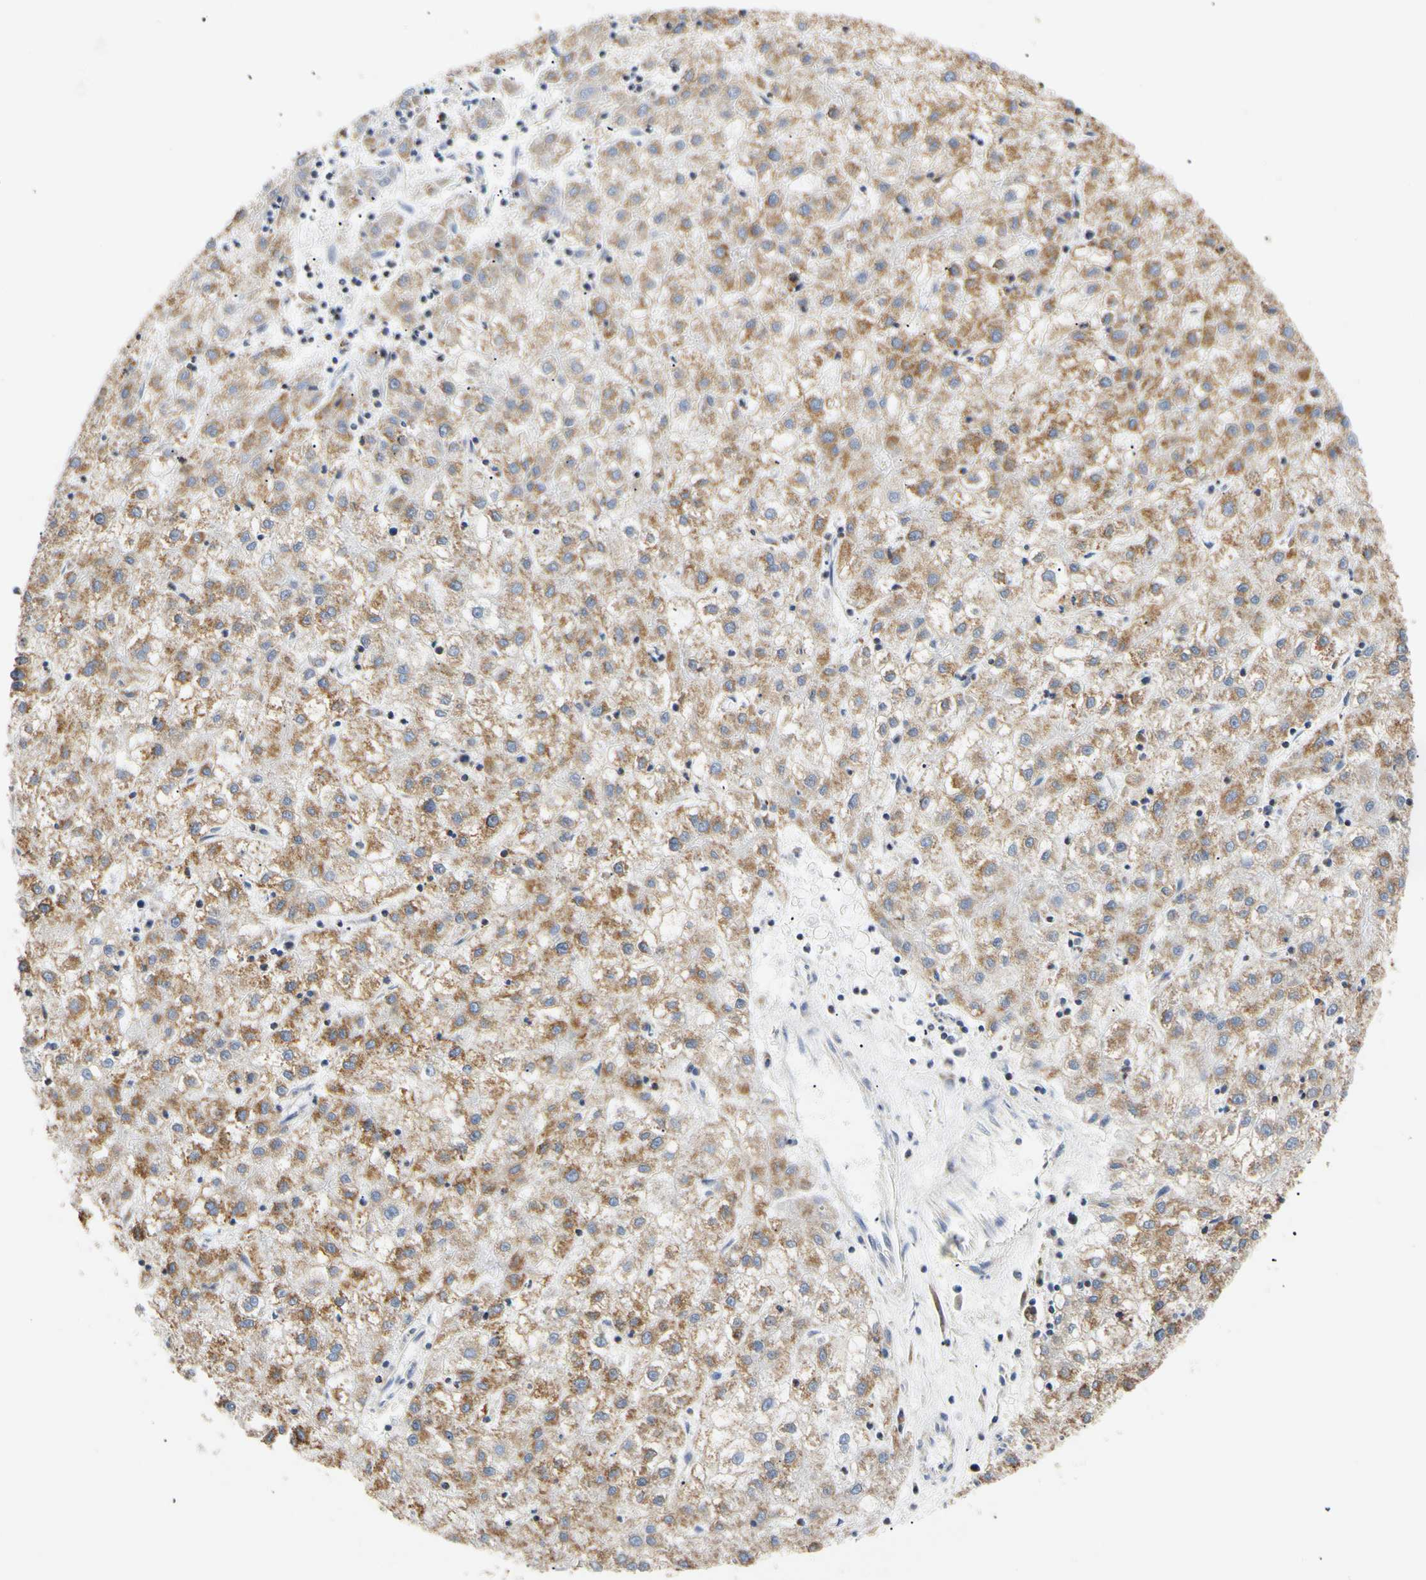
{"staining": {"intensity": "moderate", "quantity": ">75%", "location": "cytoplasmic/membranous"}, "tissue": "liver cancer", "cell_type": "Tumor cells", "image_type": "cancer", "snomed": [{"axis": "morphology", "description": "Carcinoma, Hepatocellular, NOS"}, {"axis": "topography", "description": "Liver"}], "caption": "Protein staining by immunohistochemistry (IHC) shows moderate cytoplasmic/membranous staining in about >75% of tumor cells in hepatocellular carcinoma (liver).", "gene": "PLGRKT", "patient": {"sex": "male", "age": 72}}